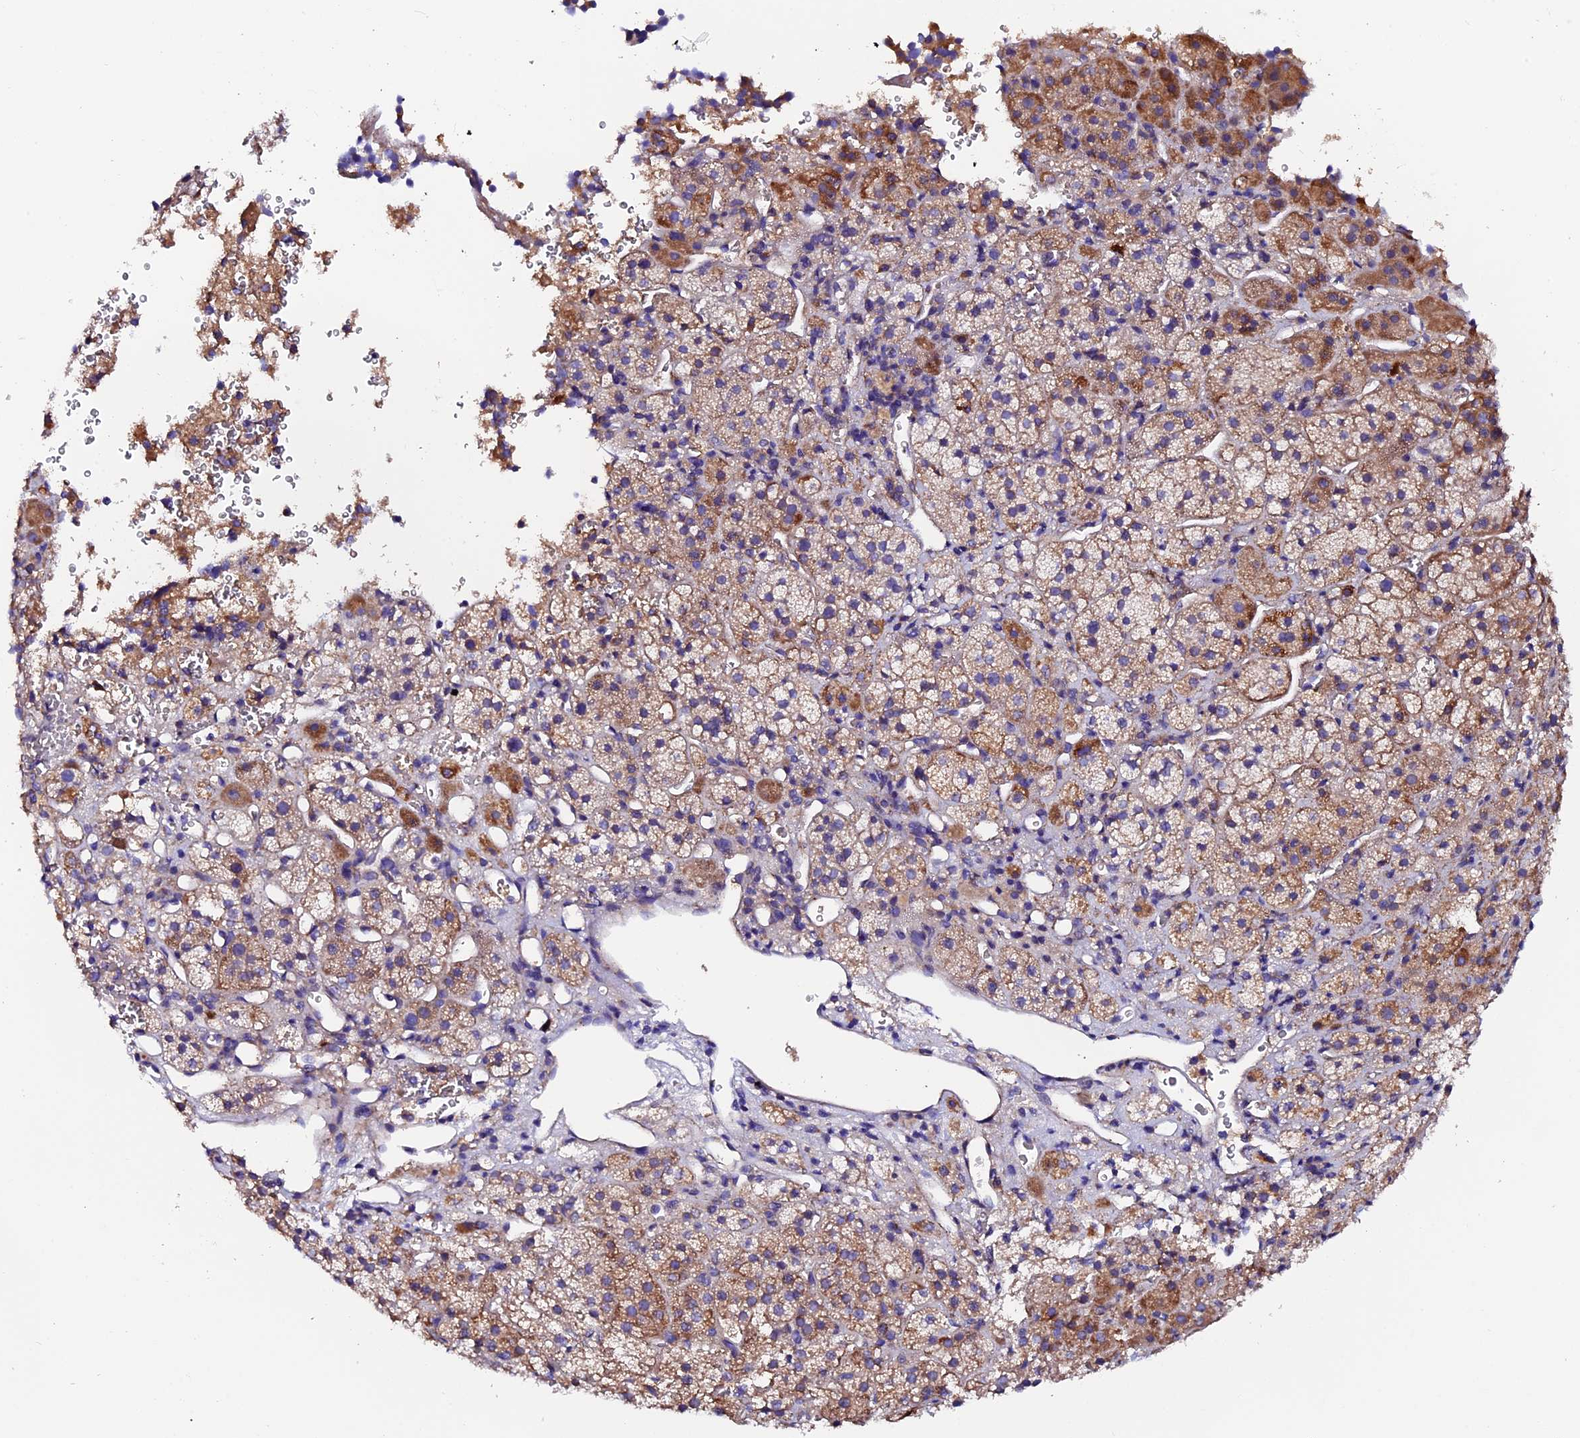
{"staining": {"intensity": "moderate", "quantity": "25%-75%", "location": "cytoplasmic/membranous"}, "tissue": "adrenal gland", "cell_type": "Glandular cells", "image_type": "normal", "snomed": [{"axis": "morphology", "description": "Normal tissue, NOS"}, {"axis": "topography", "description": "Adrenal gland"}], "caption": "The histopathology image reveals immunohistochemical staining of unremarkable adrenal gland. There is moderate cytoplasmic/membranous staining is identified in approximately 25%-75% of glandular cells.", "gene": "COMTD1", "patient": {"sex": "female", "age": 44}}